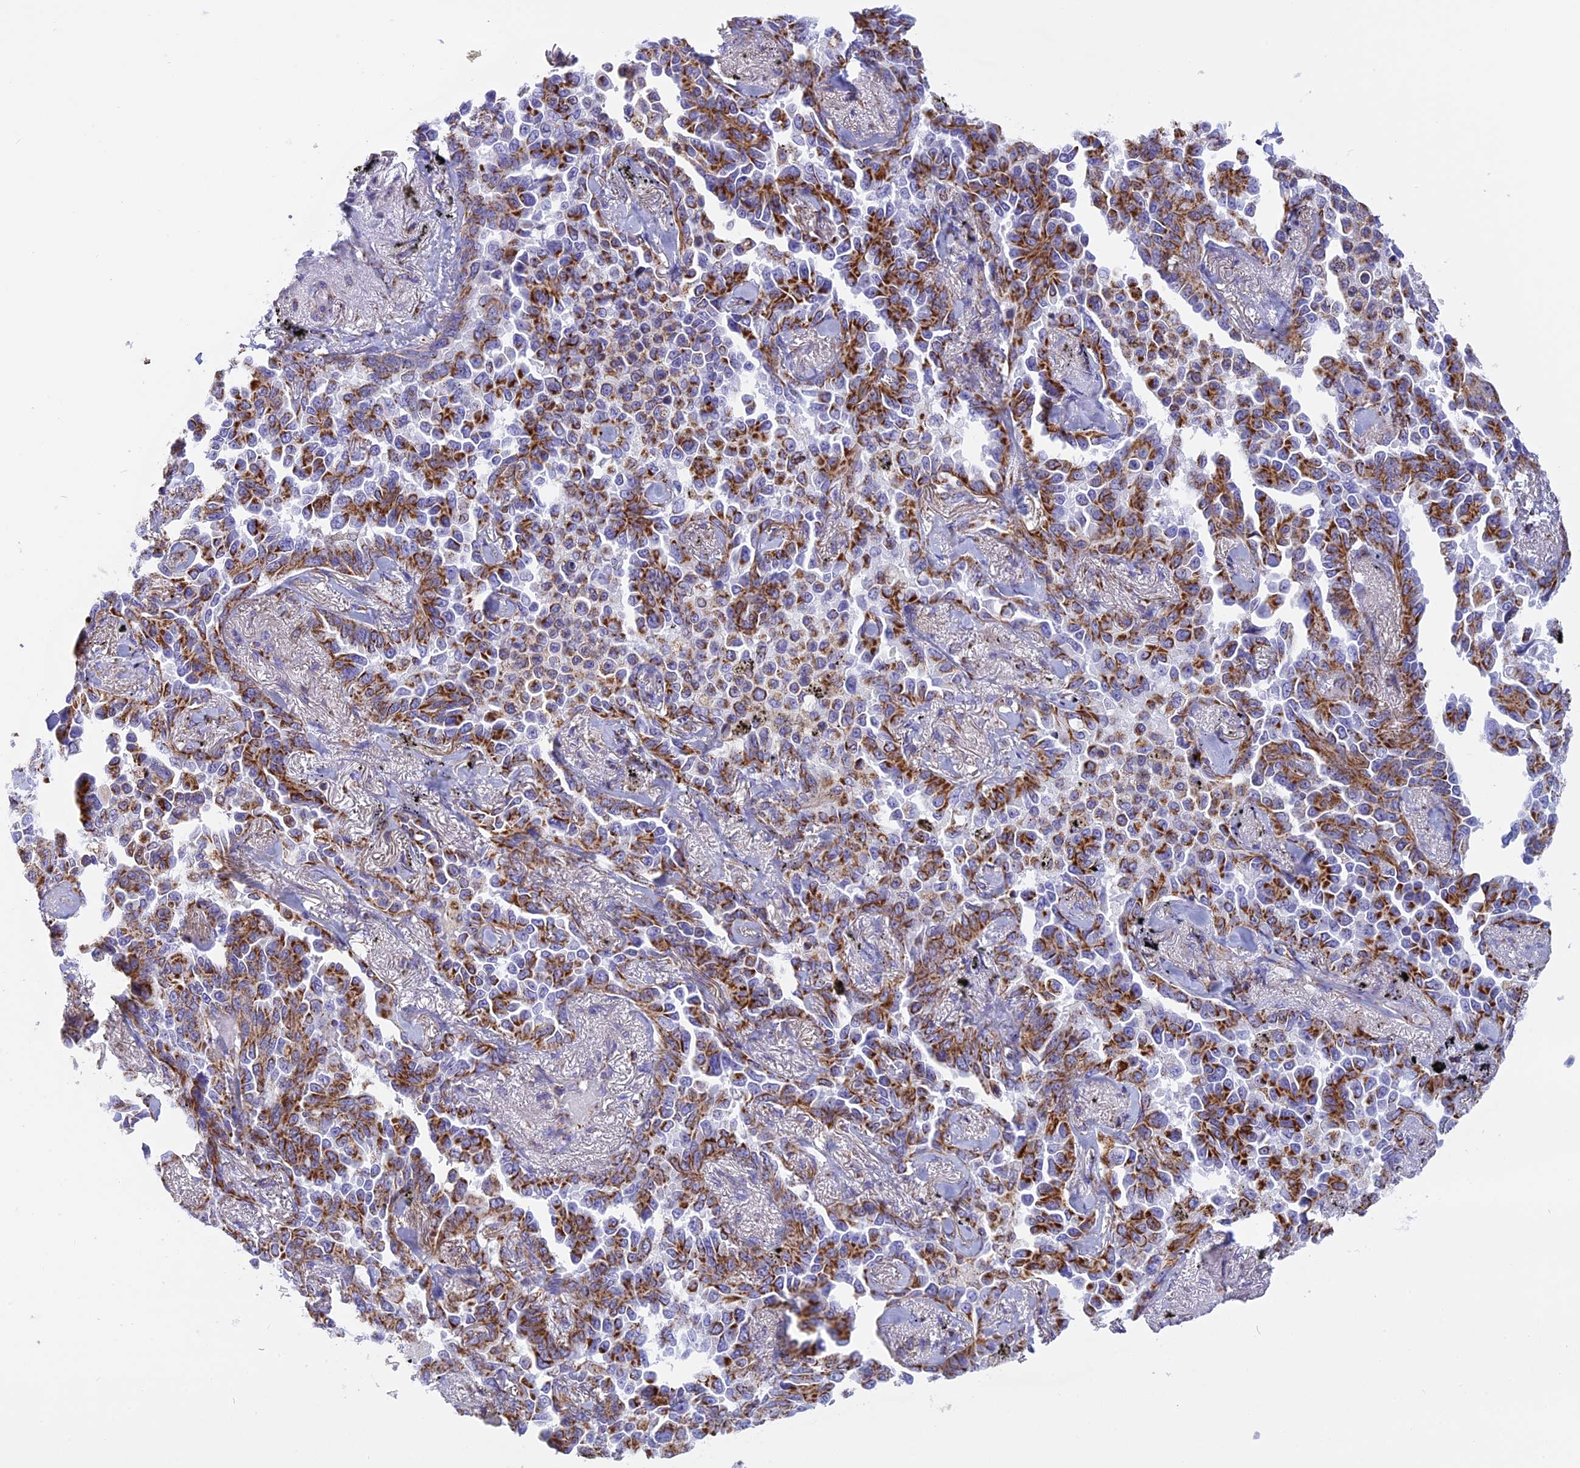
{"staining": {"intensity": "strong", "quantity": ">75%", "location": "cytoplasmic/membranous"}, "tissue": "lung cancer", "cell_type": "Tumor cells", "image_type": "cancer", "snomed": [{"axis": "morphology", "description": "Adenocarcinoma, NOS"}, {"axis": "topography", "description": "Lung"}], "caption": "Lung cancer (adenocarcinoma) stained with a protein marker reveals strong staining in tumor cells.", "gene": "KCNG1", "patient": {"sex": "female", "age": 67}}